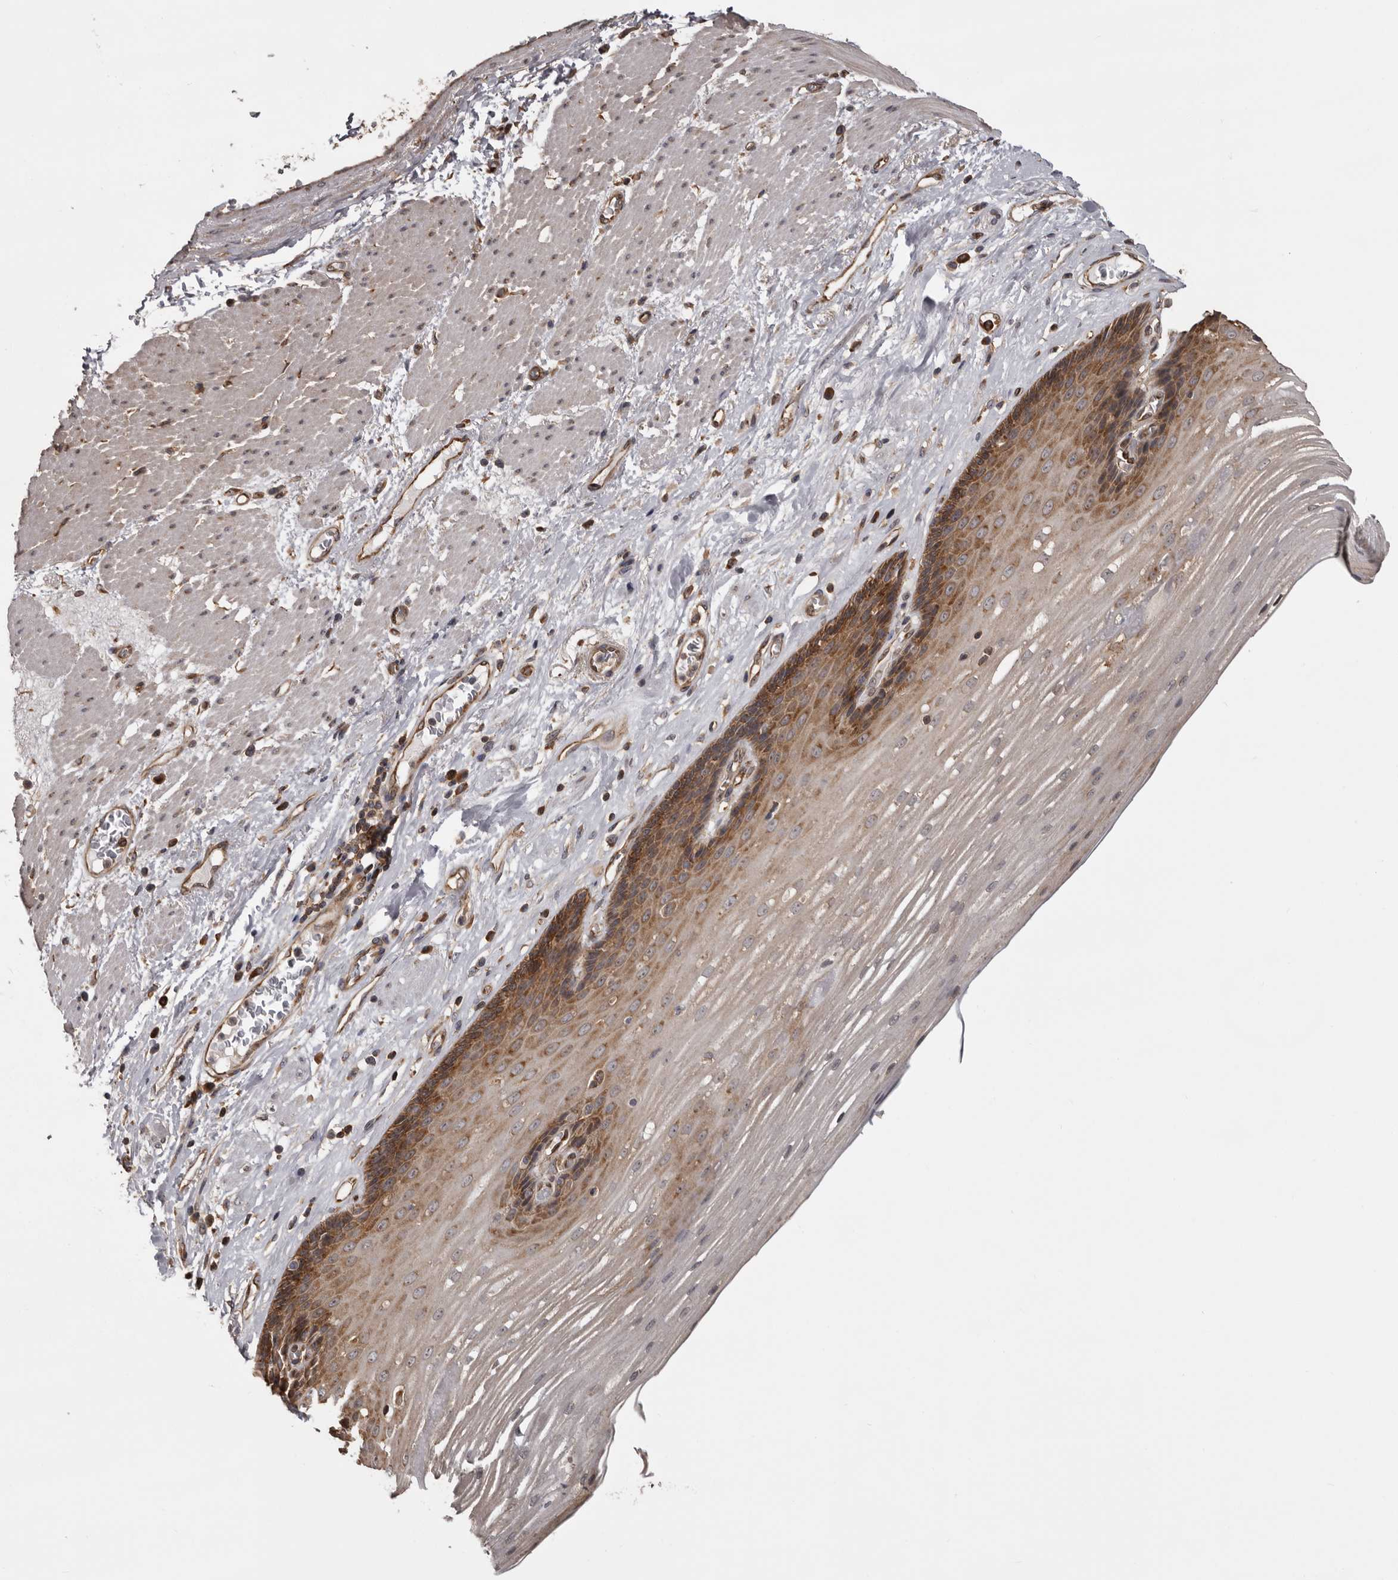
{"staining": {"intensity": "moderate", "quantity": ">75%", "location": "cytoplasmic/membranous"}, "tissue": "esophagus", "cell_type": "Squamous epithelial cells", "image_type": "normal", "snomed": [{"axis": "morphology", "description": "Normal tissue, NOS"}, {"axis": "topography", "description": "Esophagus"}], "caption": "Moderate cytoplasmic/membranous staining for a protein is identified in approximately >75% of squamous epithelial cells of normal esophagus using immunohistochemistry (IHC).", "gene": "DARS1", "patient": {"sex": "male", "age": 62}}